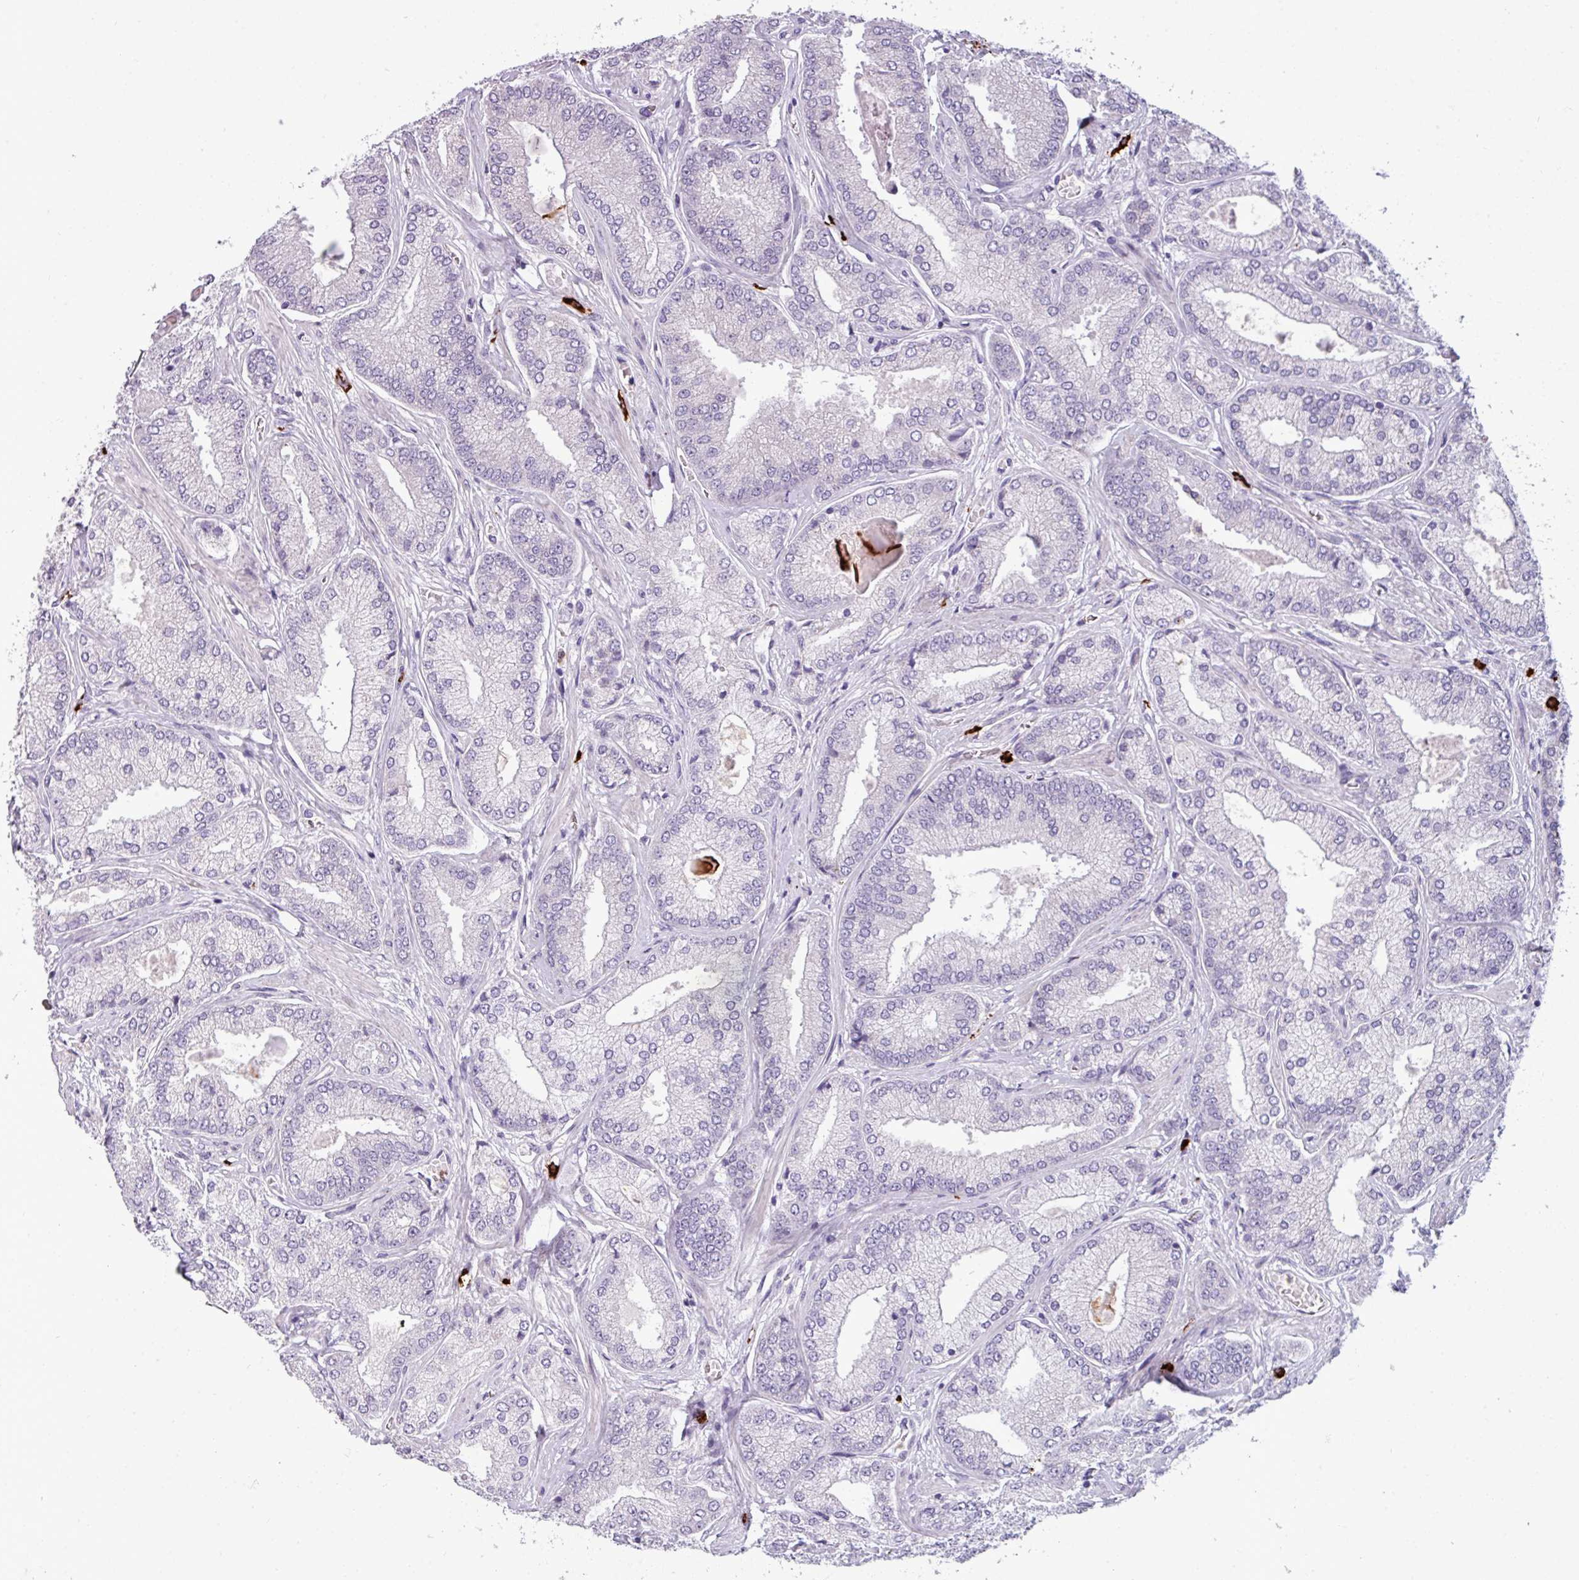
{"staining": {"intensity": "negative", "quantity": "none", "location": "none"}, "tissue": "prostate cancer", "cell_type": "Tumor cells", "image_type": "cancer", "snomed": [{"axis": "morphology", "description": "Adenocarcinoma, High grade"}, {"axis": "topography", "description": "Prostate"}], "caption": "An IHC photomicrograph of prostate cancer (high-grade adenocarcinoma) is shown. There is no staining in tumor cells of prostate cancer (high-grade adenocarcinoma).", "gene": "TRIM39", "patient": {"sex": "male", "age": 68}}